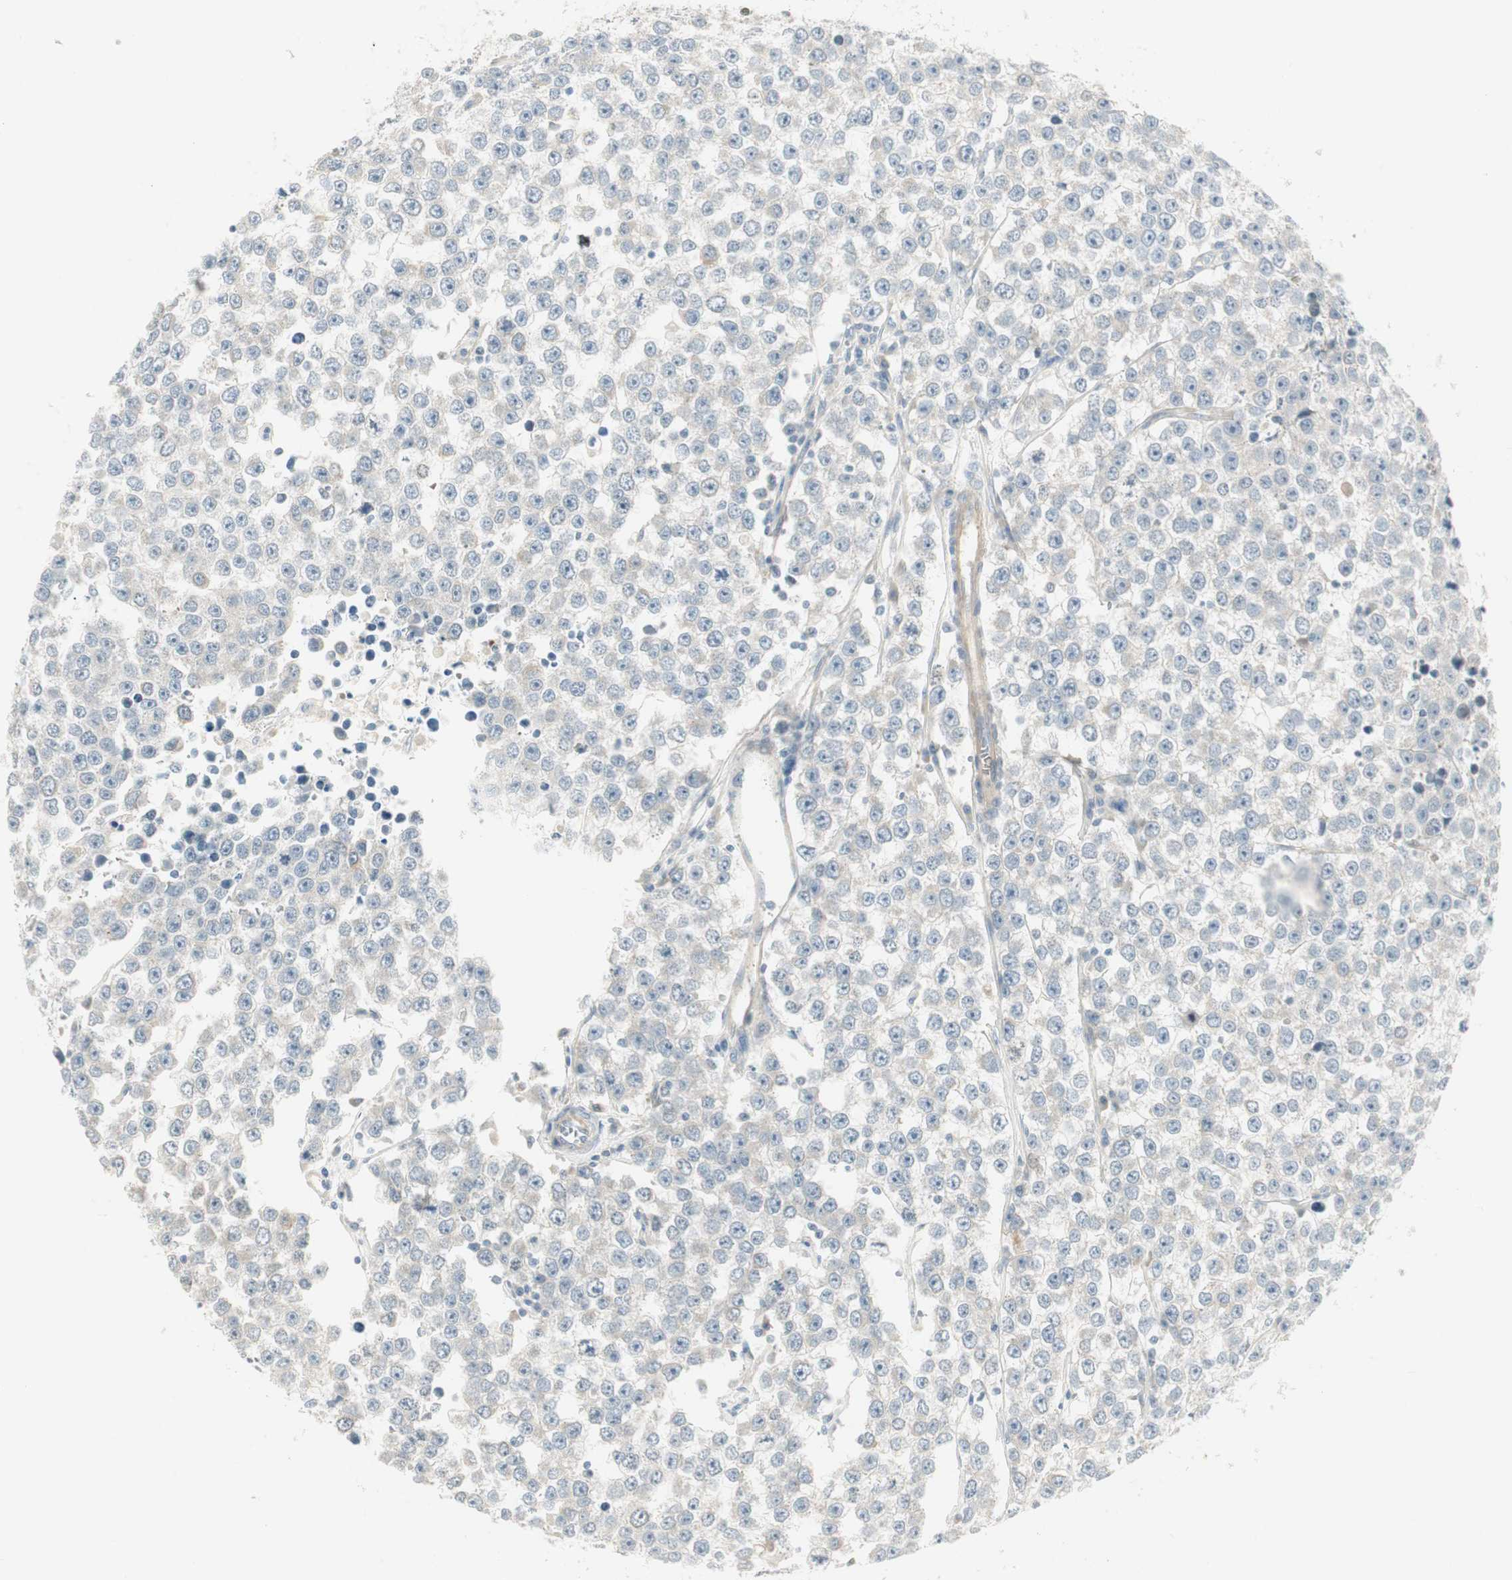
{"staining": {"intensity": "weak", "quantity": "<25%", "location": "cytoplasmic/membranous"}, "tissue": "testis cancer", "cell_type": "Tumor cells", "image_type": "cancer", "snomed": [{"axis": "morphology", "description": "Seminoma, NOS"}, {"axis": "morphology", "description": "Carcinoma, Embryonal, NOS"}, {"axis": "topography", "description": "Testis"}], "caption": "IHC of testis cancer demonstrates no expression in tumor cells. (DAB immunohistochemistry (IHC), high magnification).", "gene": "STON1-GTF2A1L", "patient": {"sex": "male", "age": 52}}